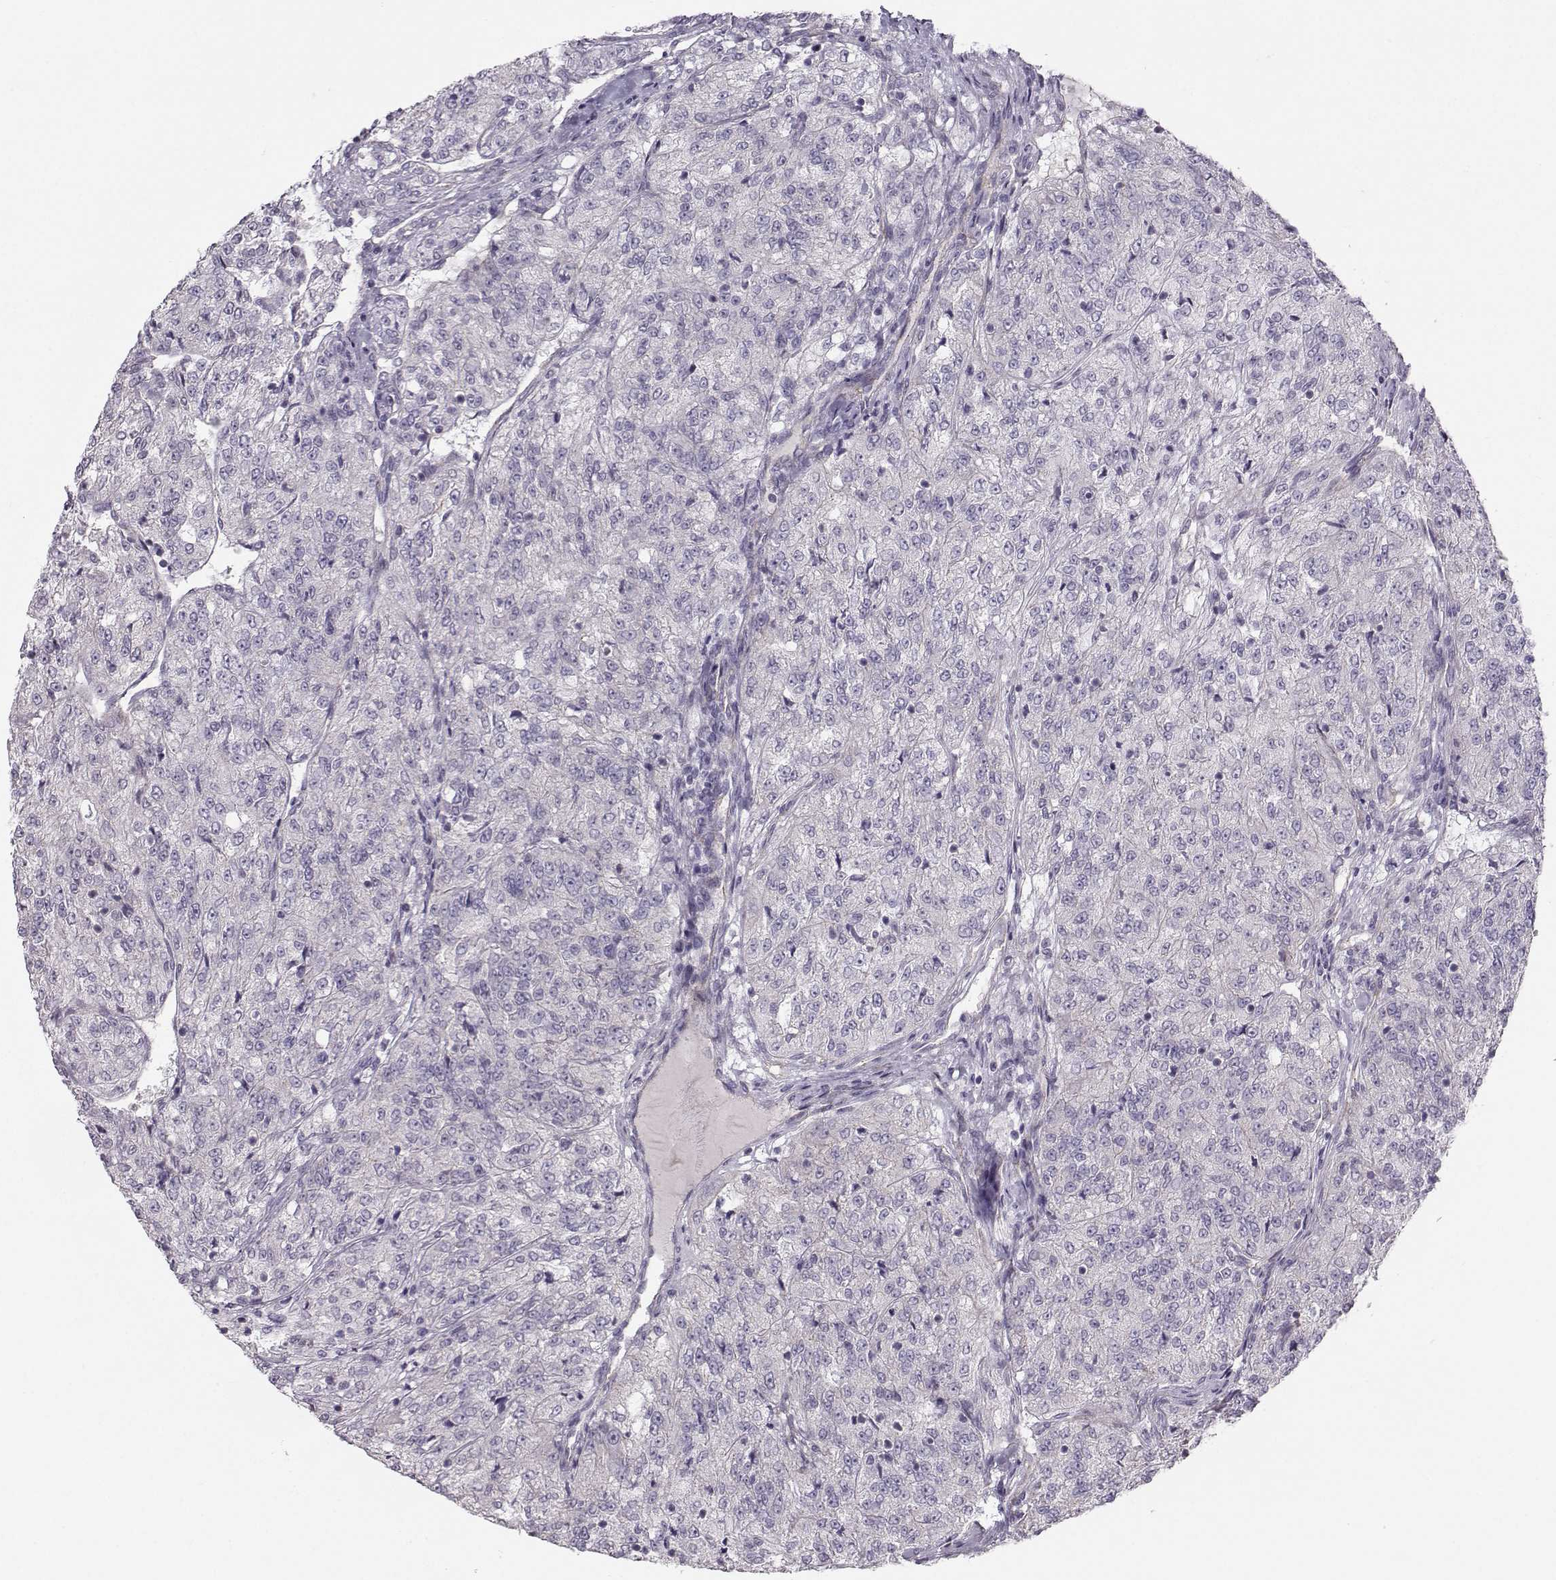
{"staining": {"intensity": "negative", "quantity": "none", "location": "none"}, "tissue": "renal cancer", "cell_type": "Tumor cells", "image_type": "cancer", "snomed": [{"axis": "morphology", "description": "Adenocarcinoma, NOS"}, {"axis": "topography", "description": "Kidney"}], "caption": "High power microscopy micrograph of an IHC photomicrograph of renal adenocarcinoma, revealing no significant expression in tumor cells.", "gene": "MAST1", "patient": {"sex": "female", "age": 63}}